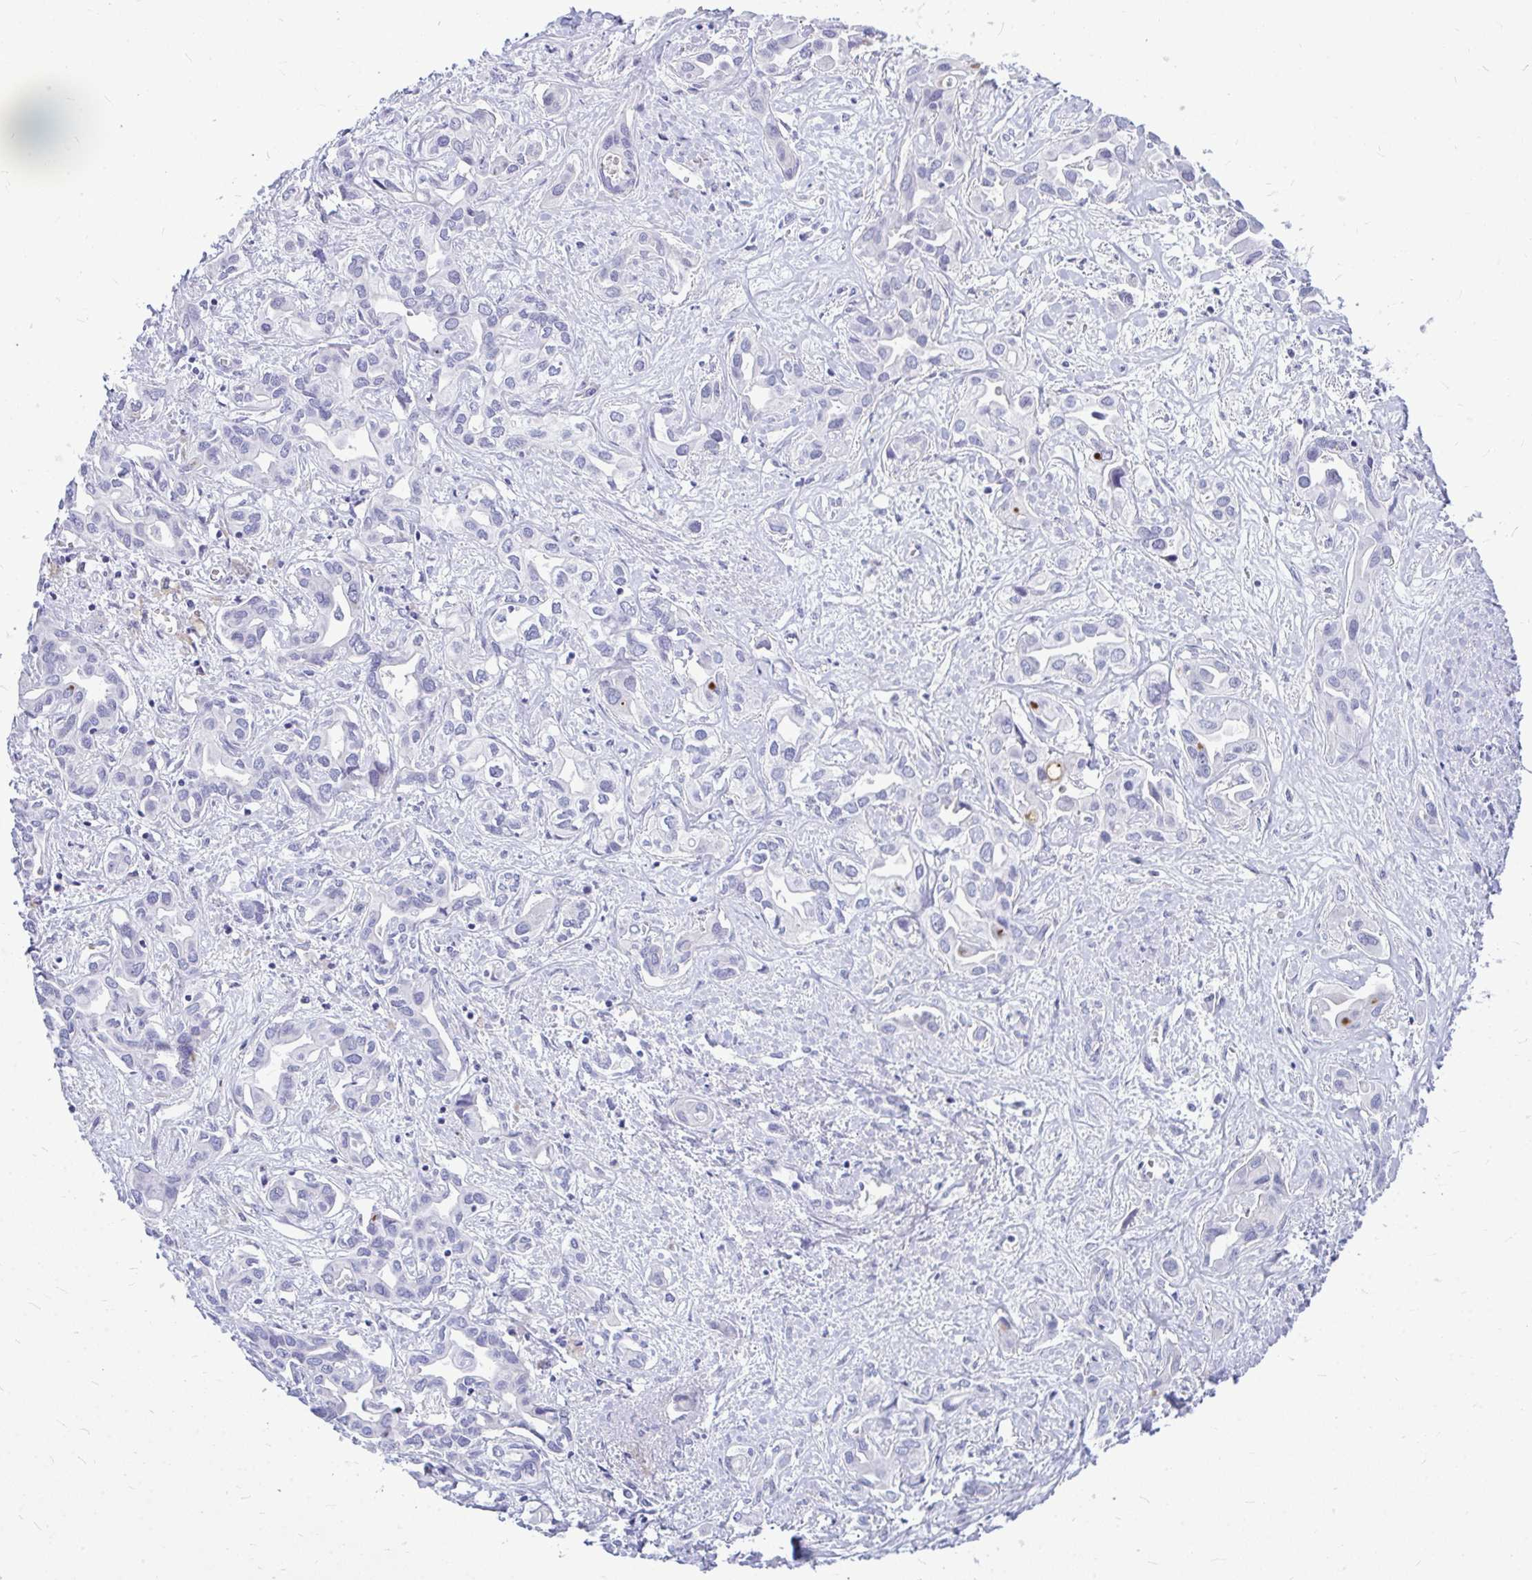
{"staining": {"intensity": "negative", "quantity": "none", "location": "none"}, "tissue": "liver cancer", "cell_type": "Tumor cells", "image_type": "cancer", "snomed": [{"axis": "morphology", "description": "Cholangiocarcinoma"}, {"axis": "topography", "description": "Liver"}], "caption": "Immunohistochemistry (IHC) histopathology image of neoplastic tissue: human liver cholangiocarcinoma stained with DAB (3,3'-diaminobenzidine) displays no significant protein staining in tumor cells. Brightfield microscopy of immunohistochemistry (IHC) stained with DAB (3,3'-diaminobenzidine) (brown) and hematoxylin (blue), captured at high magnification.", "gene": "ZSCAN25", "patient": {"sex": "female", "age": 64}}